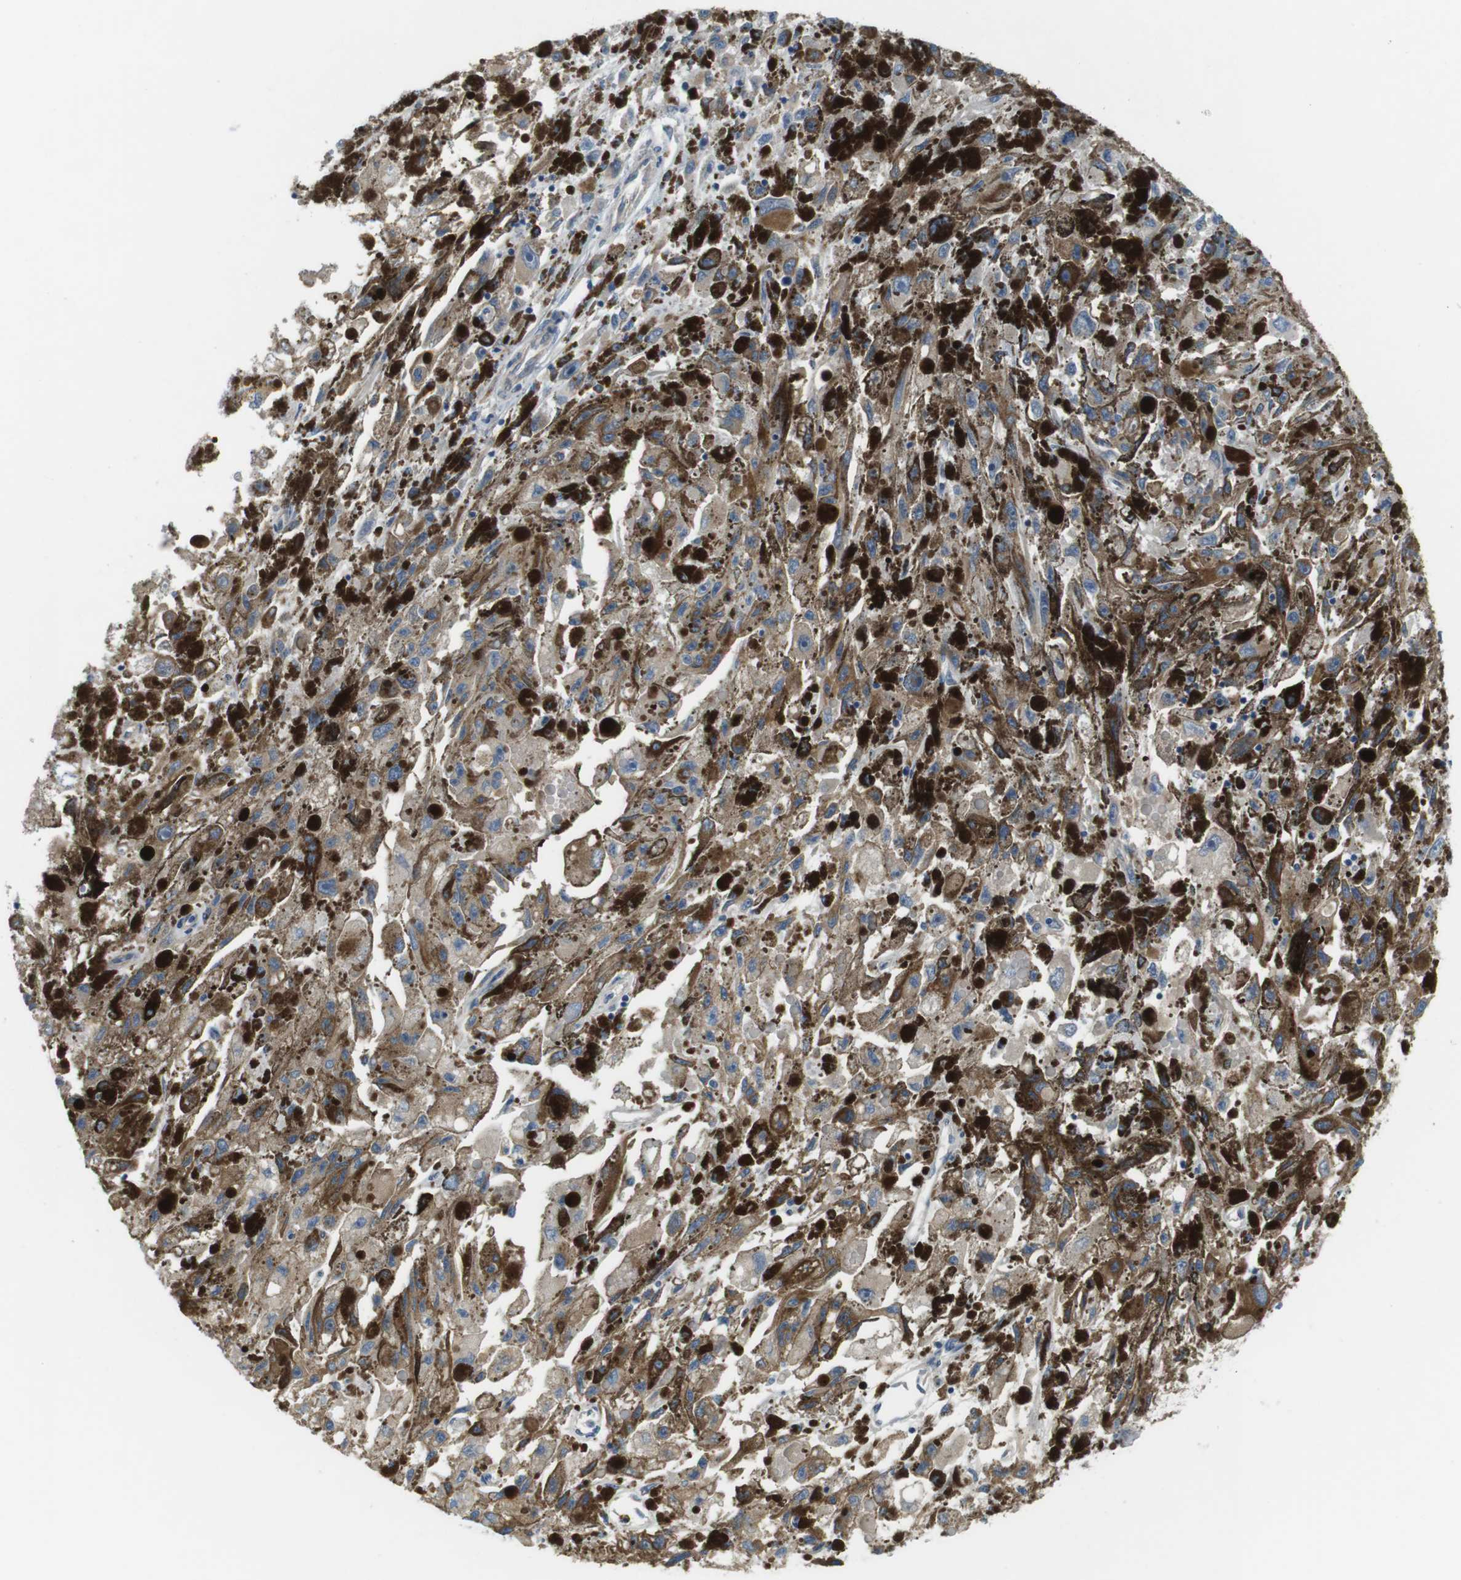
{"staining": {"intensity": "moderate", "quantity": "25%-75%", "location": "cytoplasmic/membranous"}, "tissue": "melanoma", "cell_type": "Tumor cells", "image_type": "cancer", "snomed": [{"axis": "morphology", "description": "Malignant melanoma, NOS"}, {"axis": "topography", "description": "Skin"}], "caption": "This photomicrograph demonstrates immunohistochemistry staining of melanoma, with medium moderate cytoplasmic/membranous expression in approximately 25%-75% of tumor cells.", "gene": "EMP2", "patient": {"sex": "female", "age": 104}}